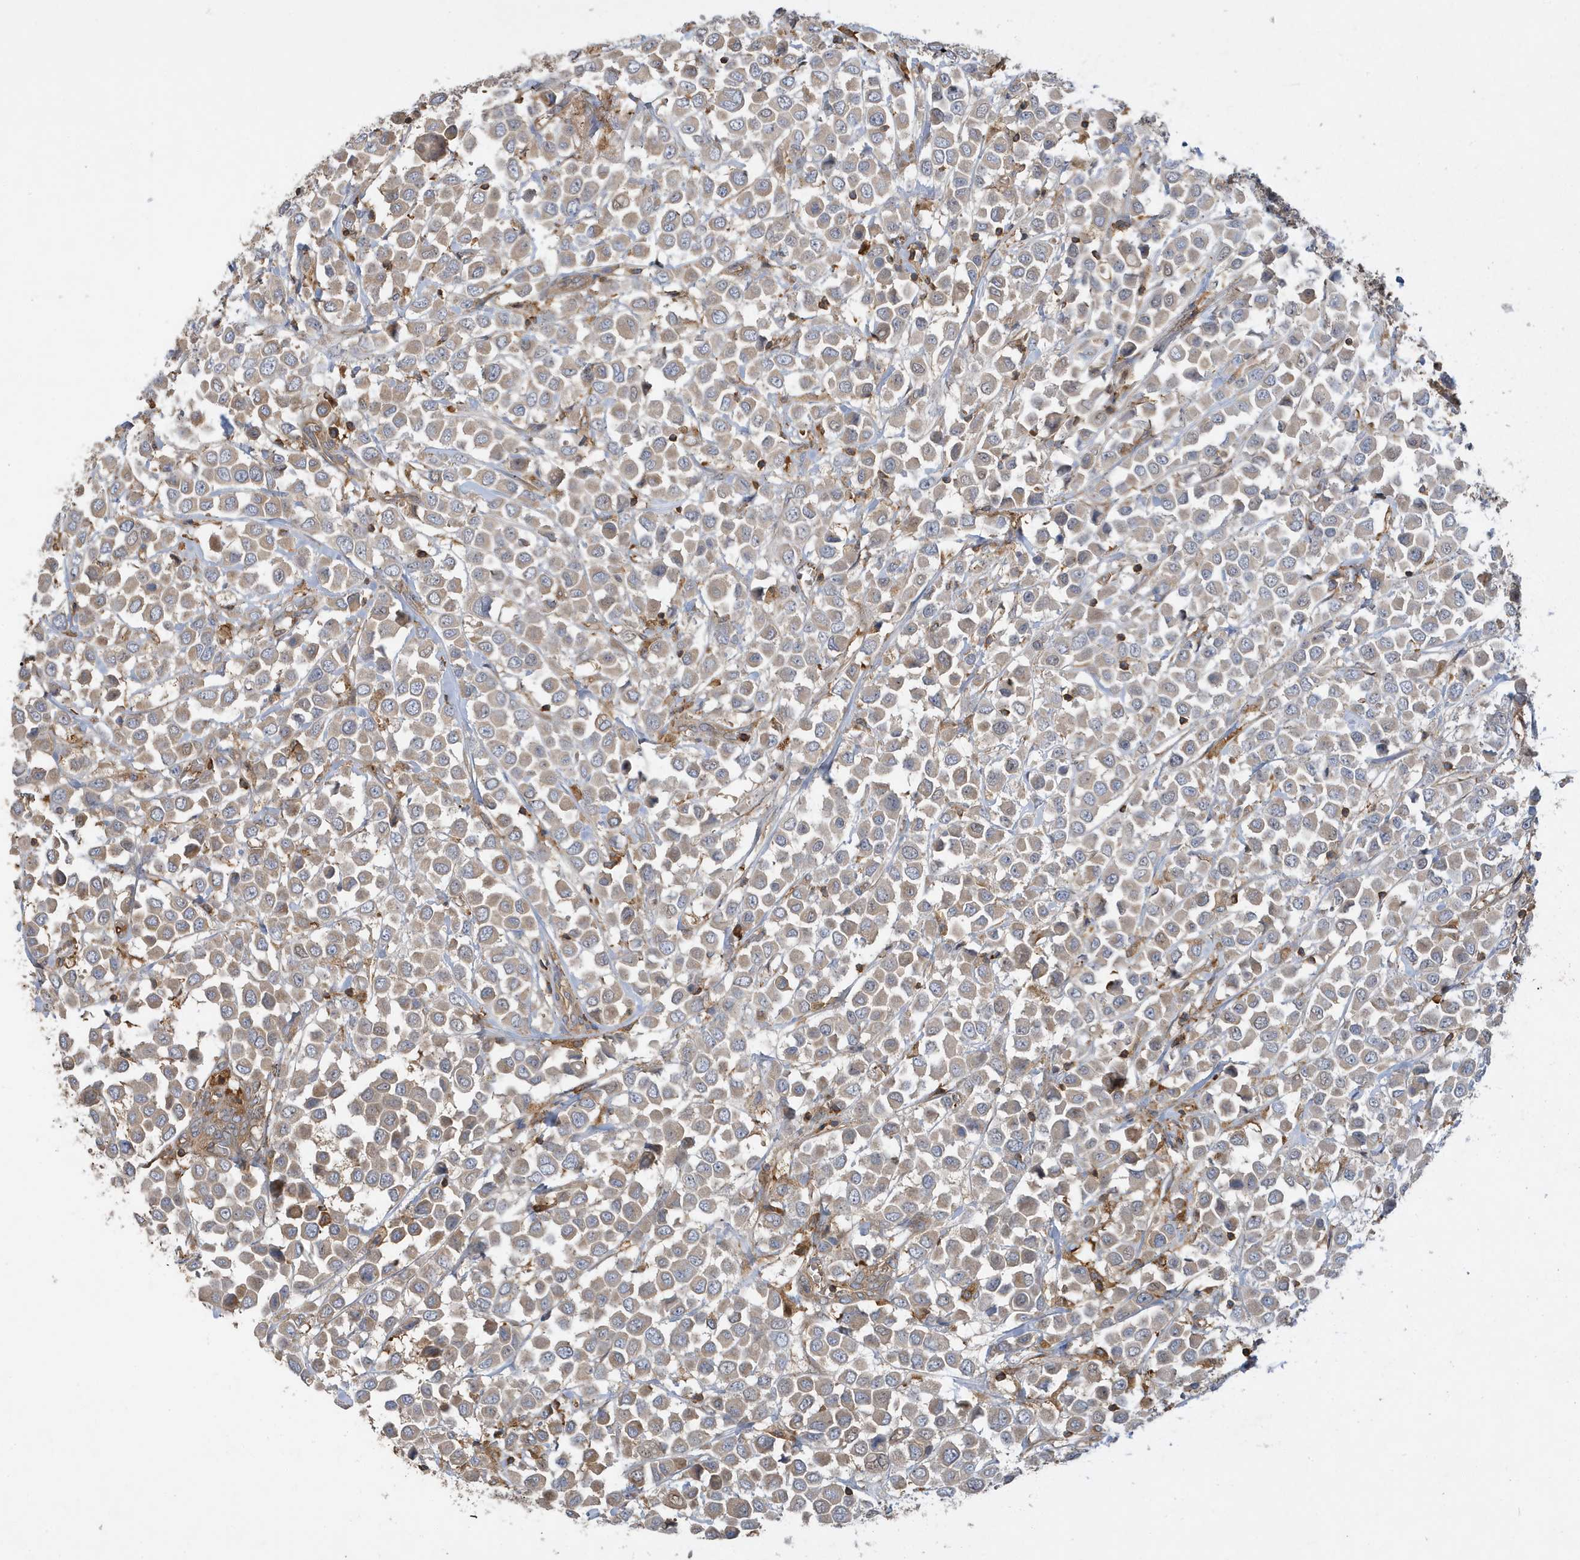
{"staining": {"intensity": "weak", "quantity": "25%-75%", "location": "cytoplasmic/membranous"}, "tissue": "breast cancer", "cell_type": "Tumor cells", "image_type": "cancer", "snomed": [{"axis": "morphology", "description": "Duct carcinoma"}, {"axis": "topography", "description": "Breast"}], "caption": "This histopathology image exhibits immunohistochemistry staining of infiltrating ductal carcinoma (breast), with low weak cytoplasmic/membranous expression in approximately 25%-75% of tumor cells.", "gene": "LAPTM4A", "patient": {"sex": "female", "age": 61}}